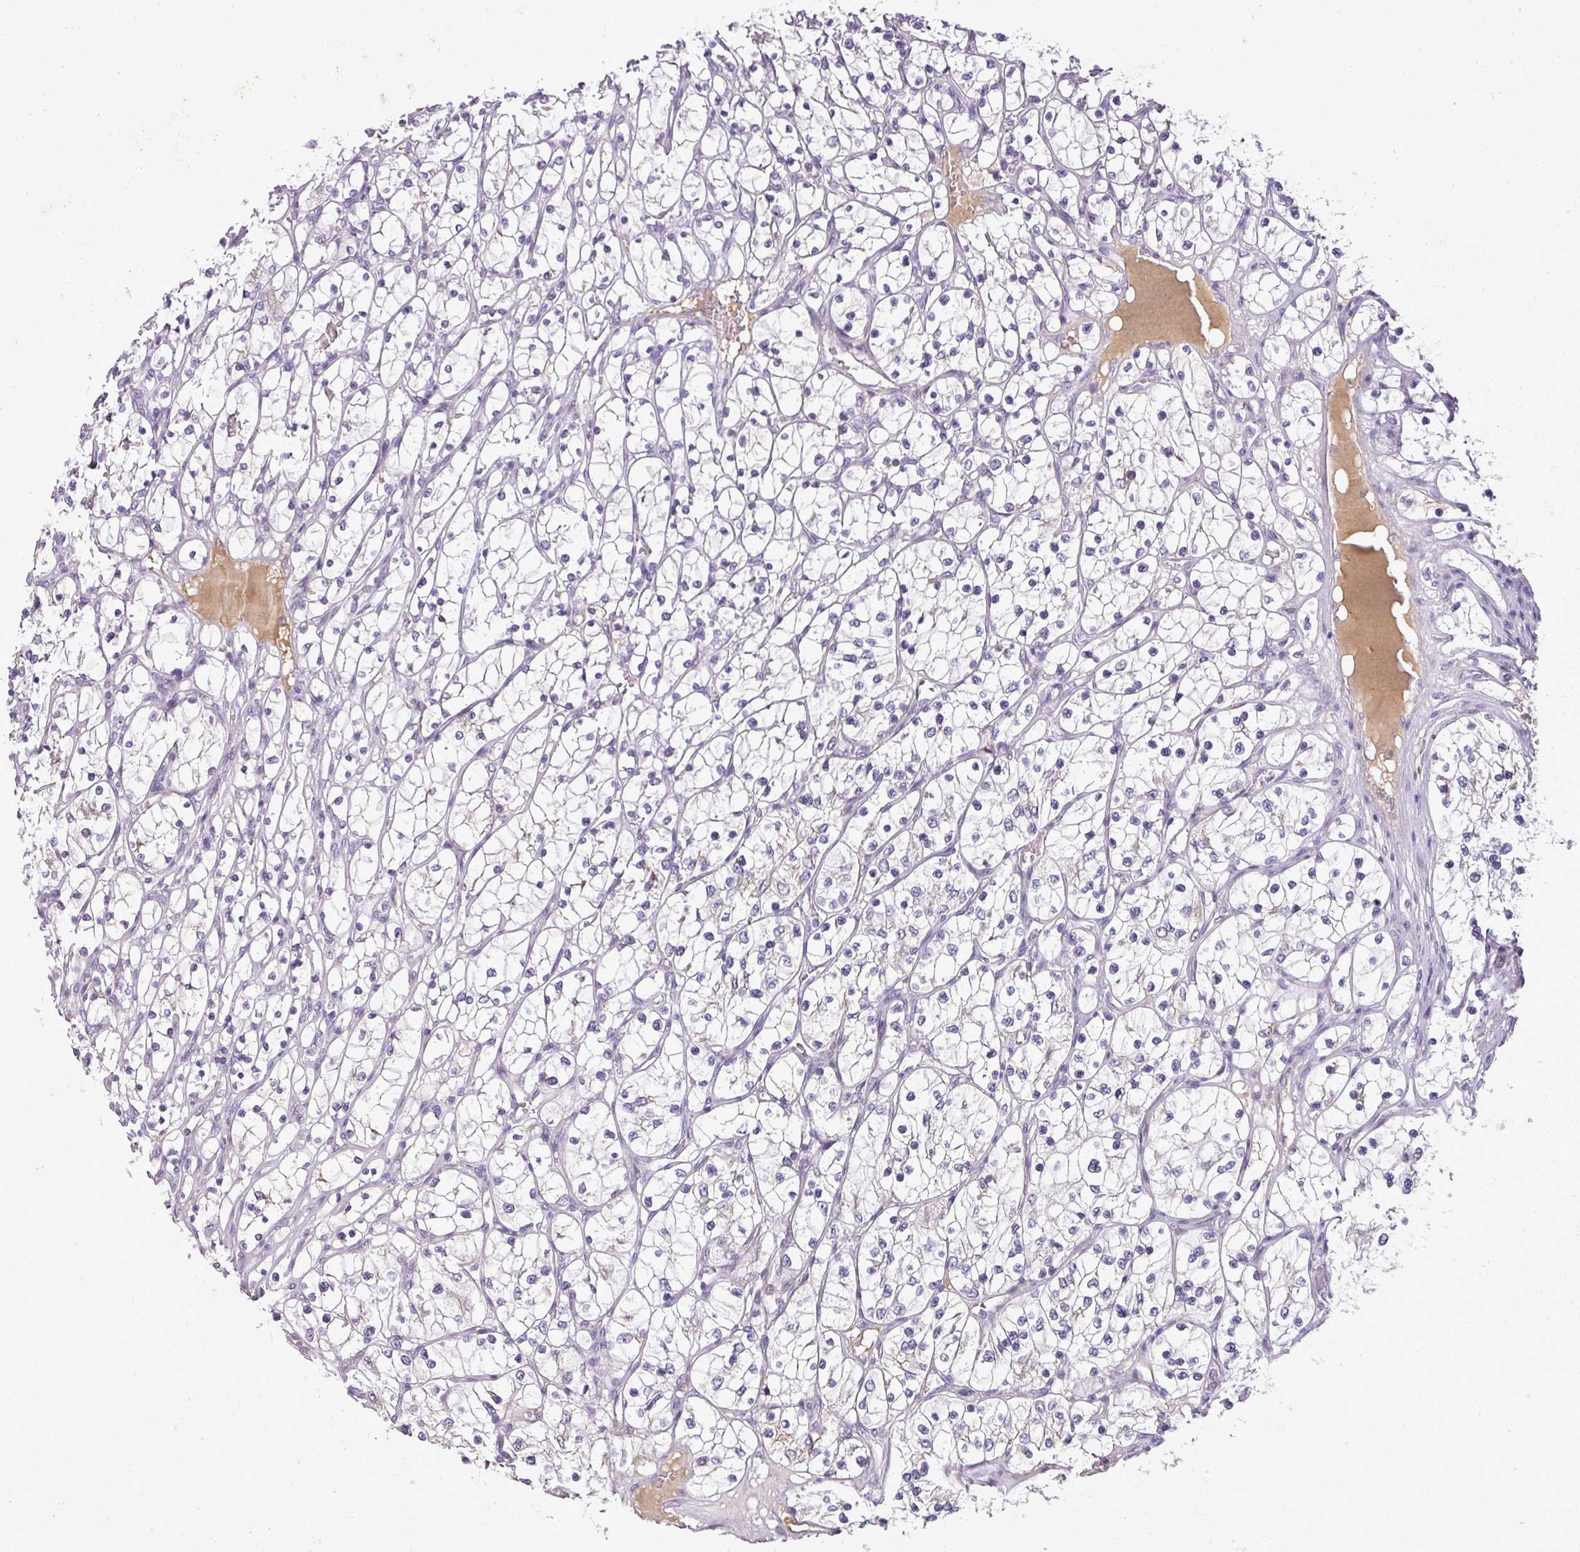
{"staining": {"intensity": "negative", "quantity": "none", "location": "none"}, "tissue": "renal cancer", "cell_type": "Tumor cells", "image_type": "cancer", "snomed": [{"axis": "morphology", "description": "Adenocarcinoma, NOS"}, {"axis": "topography", "description": "Kidney"}], "caption": "Immunohistochemical staining of human renal cancer reveals no significant staining in tumor cells.", "gene": "C4B", "patient": {"sex": "female", "age": 69}}